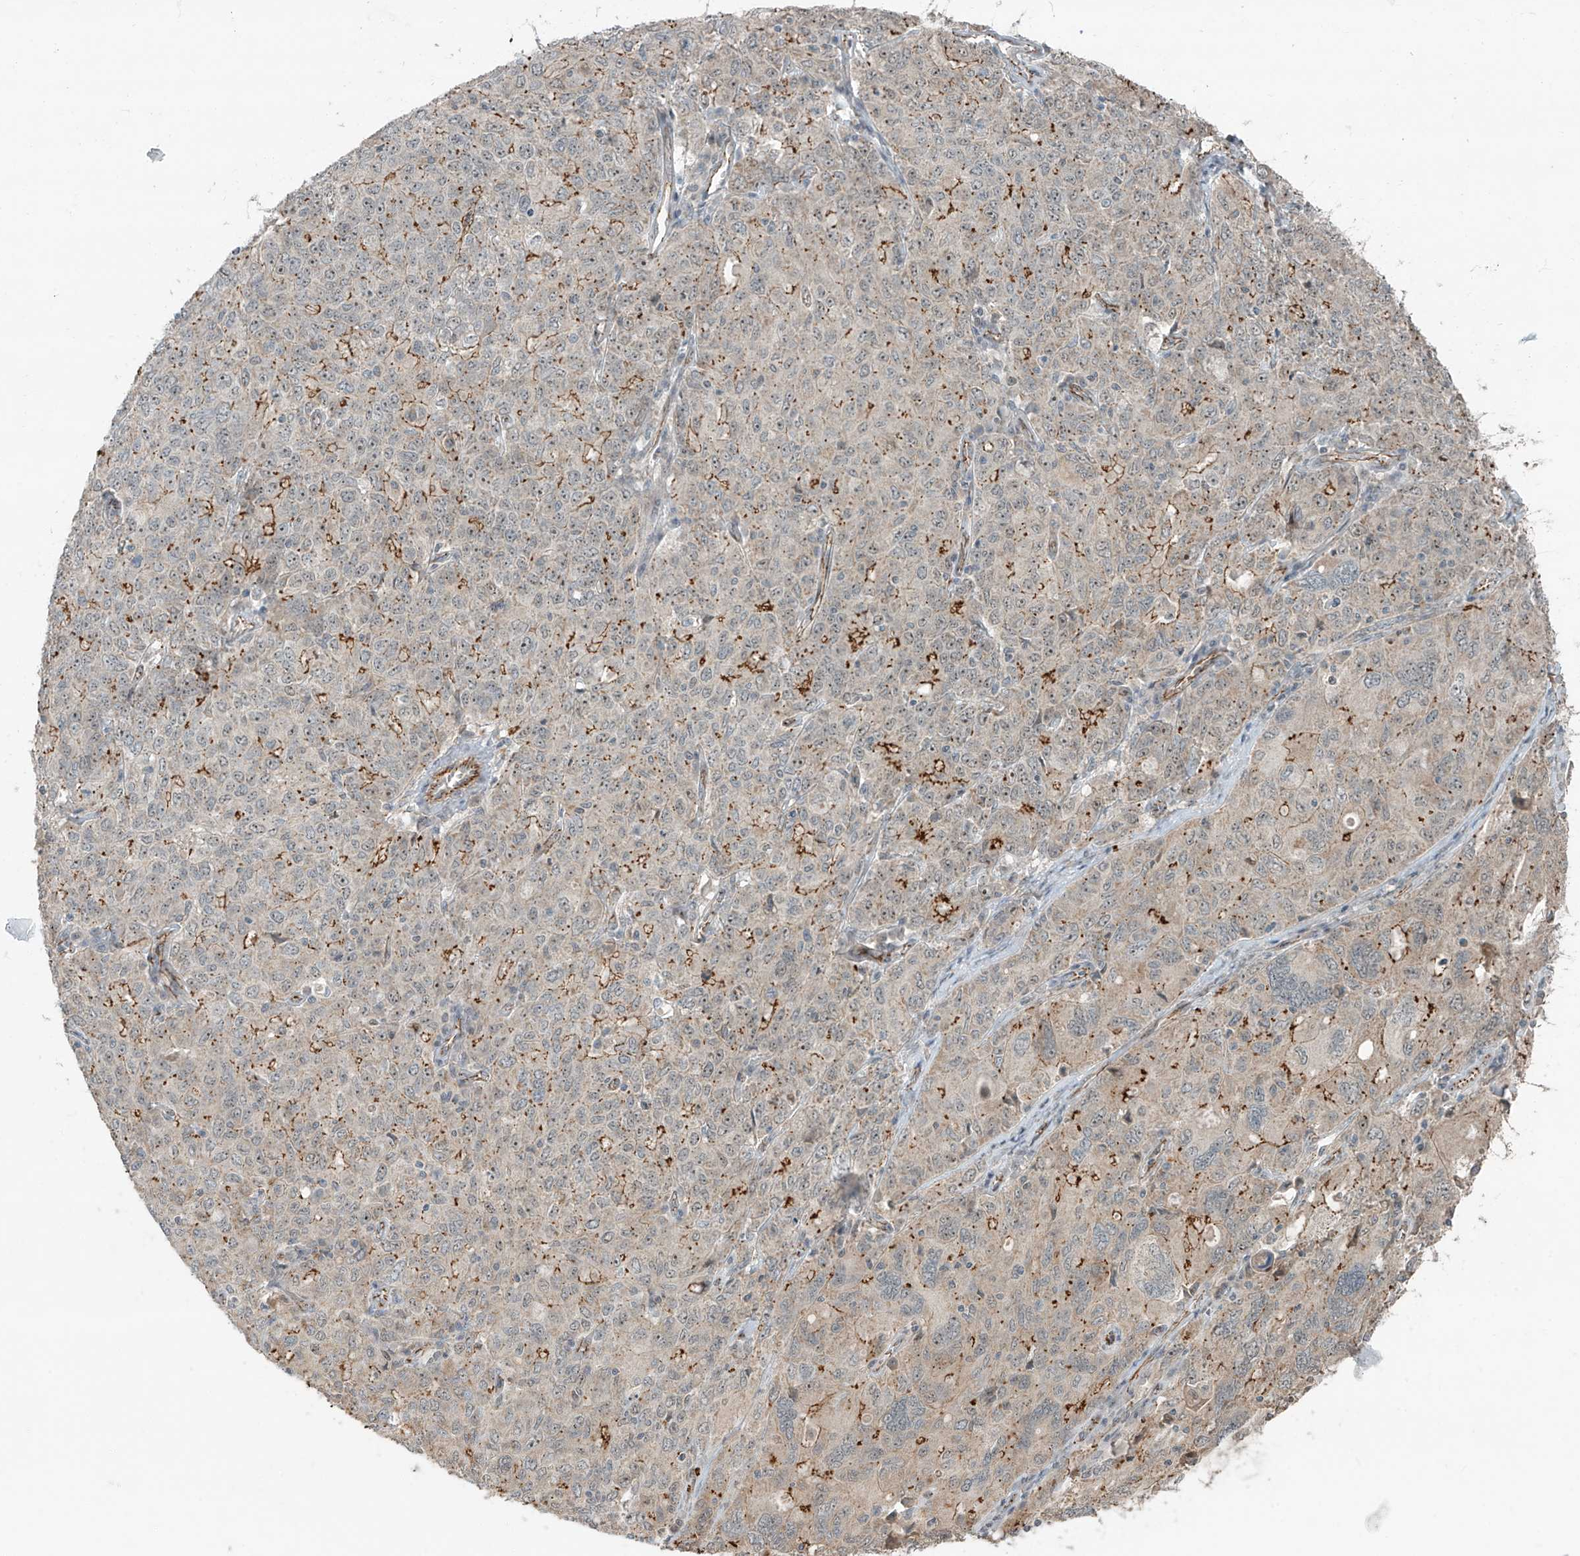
{"staining": {"intensity": "moderate", "quantity": "25%-75%", "location": "cytoplasmic/membranous"}, "tissue": "ovarian cancer", "cell_type": "Tumor cells", "image_type": "cancer", "snomed": [{"axis": "morphology", "description": "Carcinoma, endometroid"}, {"axis": "topography", "description": "Ovary"}], "caption": "Tumor cells show moderate cytoplasmic/membranous staining in approximately 25%-75% of cells in ovarian cancer (endometroid carcinoma).", "gene": "ZNF16", "patient": {"sex": "female", "age": 62}}